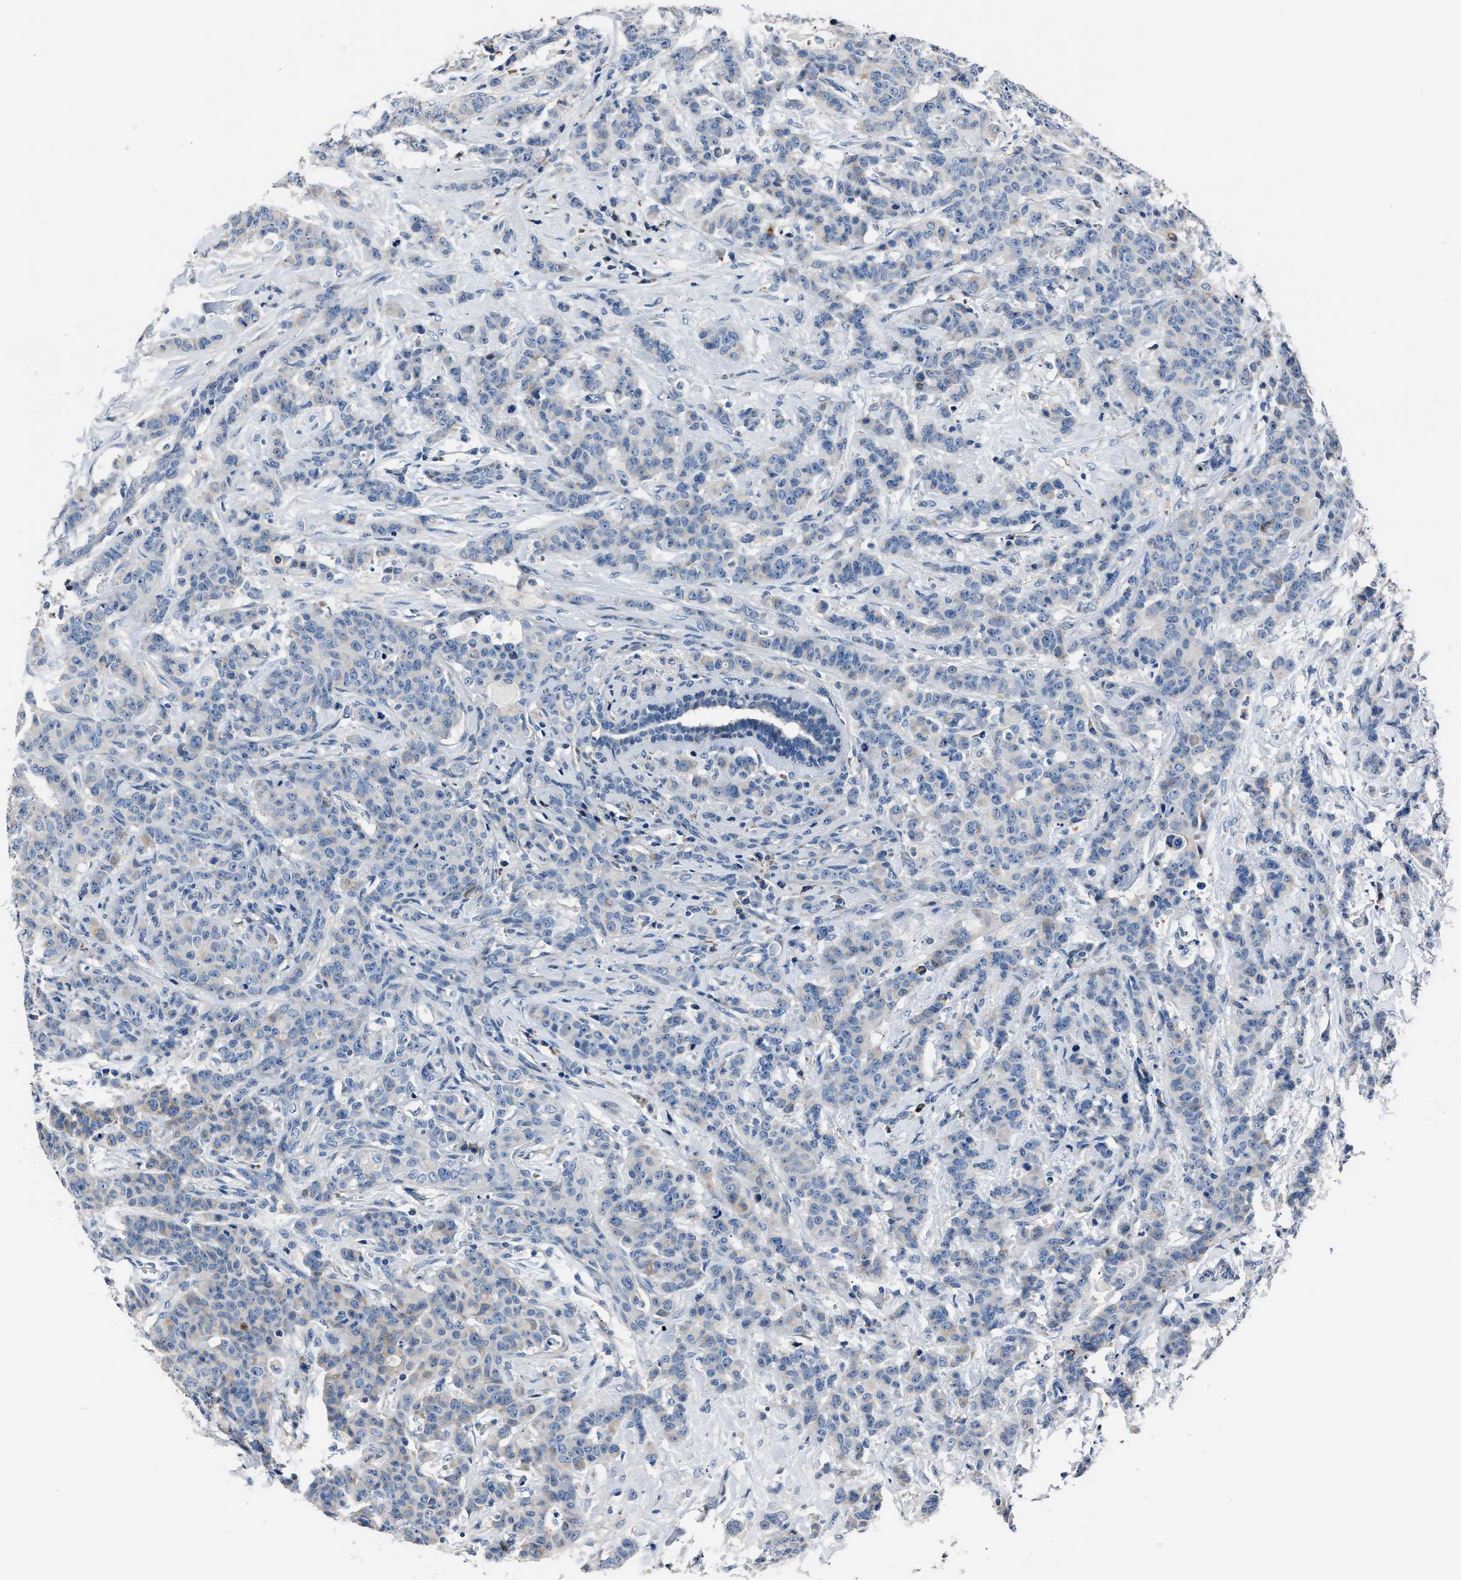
{"staining": {"intensity": "negative", "quantity": "none", "location": "none"}, "tissue": "breast cancer", "cell_type": "Tumor cells", "image_type": "cancer", "snomed": [{"axis": "morphology", "description": "Normal tissue, NOS"}, {"axis": "morphology", "description": "Duct carcinoma"}, {"axis": "topography", "description": "Breast"}], "caption": "This micrograph is of breast cancer stained with IHC to label a protein in brown with the nuclei are counter-stained blue. There is no staining in tumor cells. (Brightfield microscopy of DAB (3,3'-diaminobenzidine) immunohistochemistry (IHC) at high magnification).", "gene": "DNAJC24", "patient": {"sex": "female", "age": 40}}